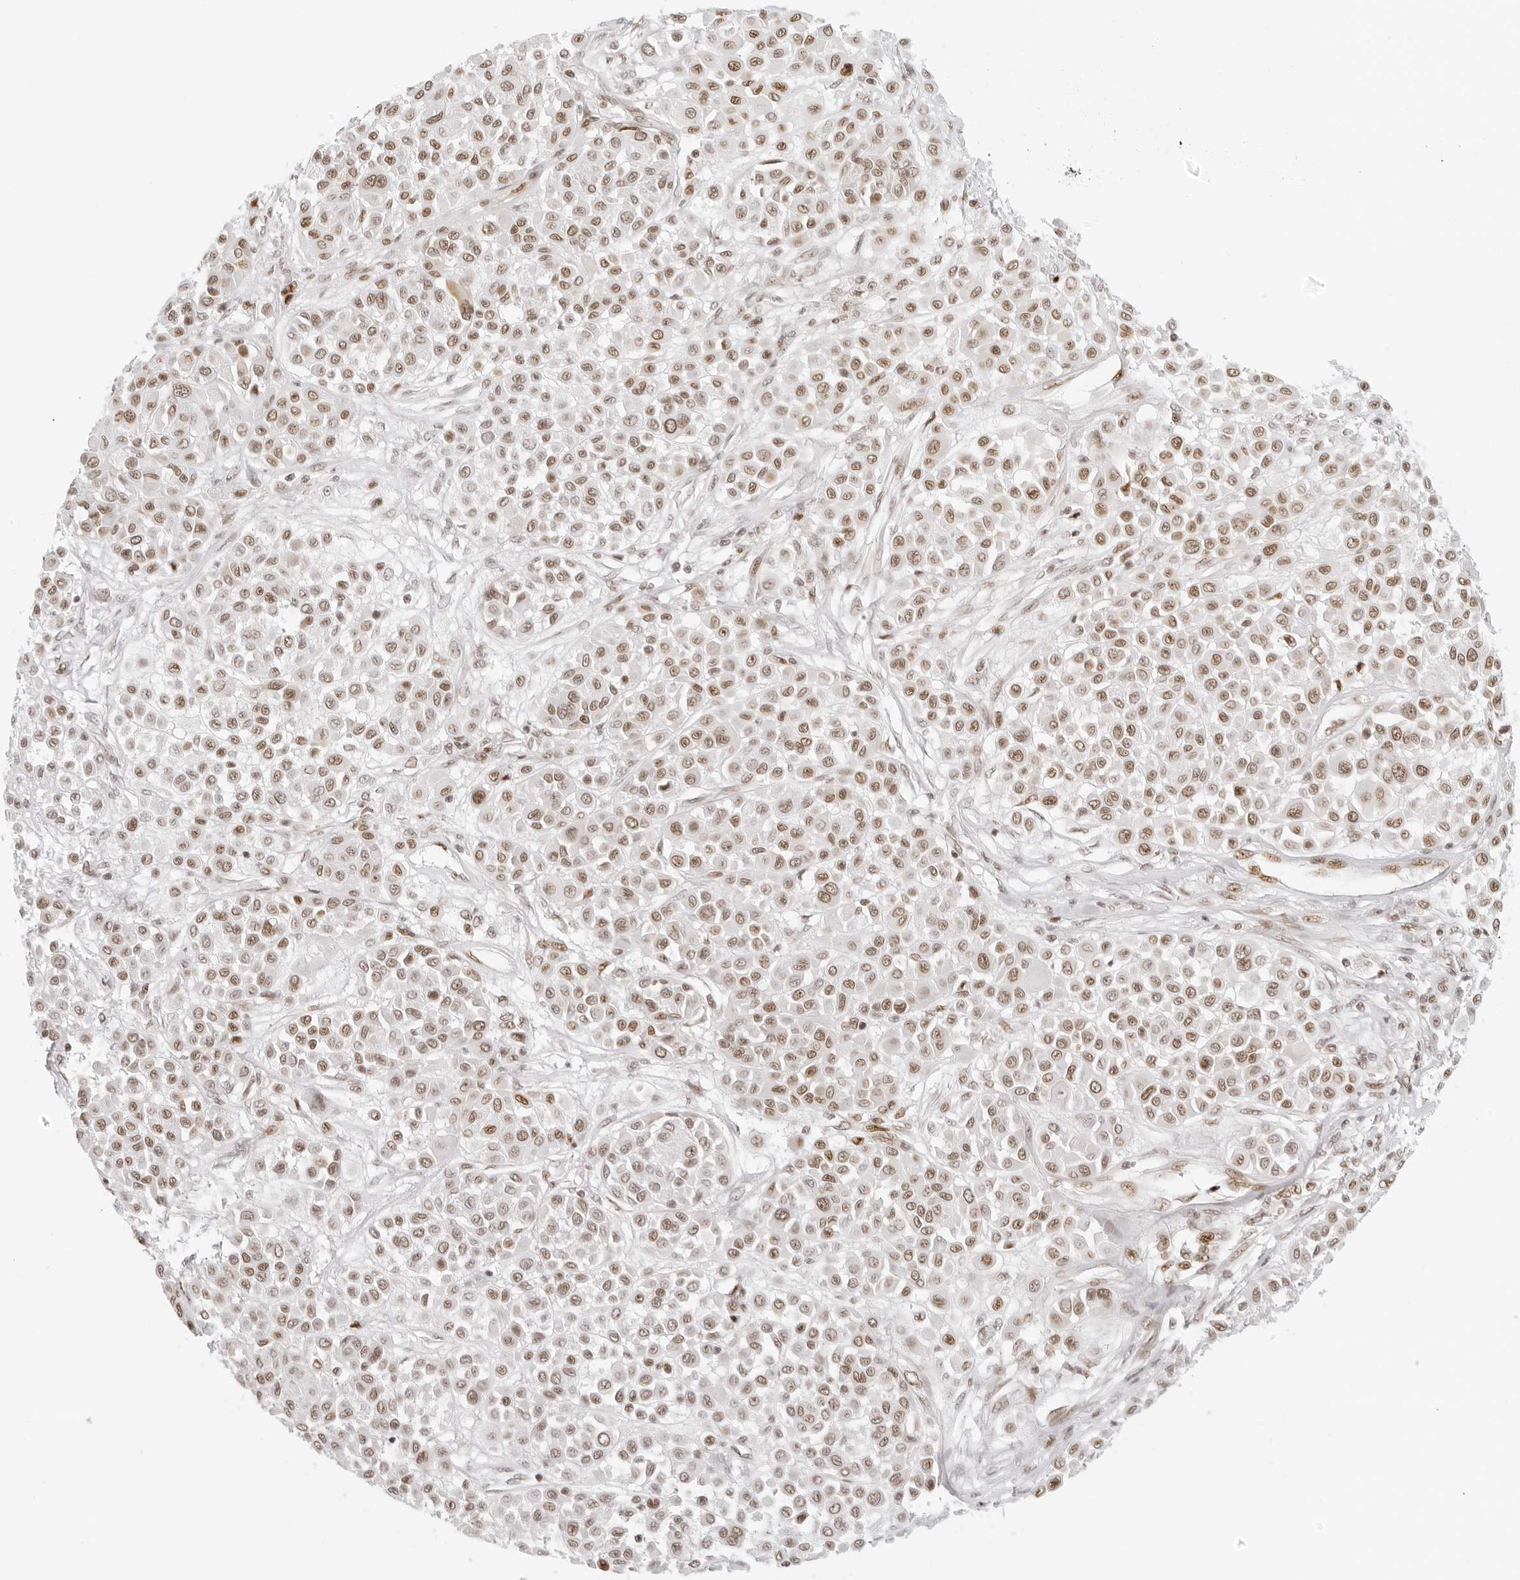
{"staining": {"intensity": "moderate", "quantity": ">75%", "location": "nuclear"}, "tissue": "melanoma", "cell_type": "Tumor cells", "image_type": "cancer", "snomed": [{"axis": "morphology", "description": "Malignant melanoma, Metastatic site"}, {"axis": "topography", "description": "Soft tissue"}], "caption": "Immunohistochemical staining of human malignant melanoma (metastatic site) displays moderate nuclear protein staining in about >75% of tumor cells.", "gene": "RCC1", "patient": {"sex": "male", "age": 41}}